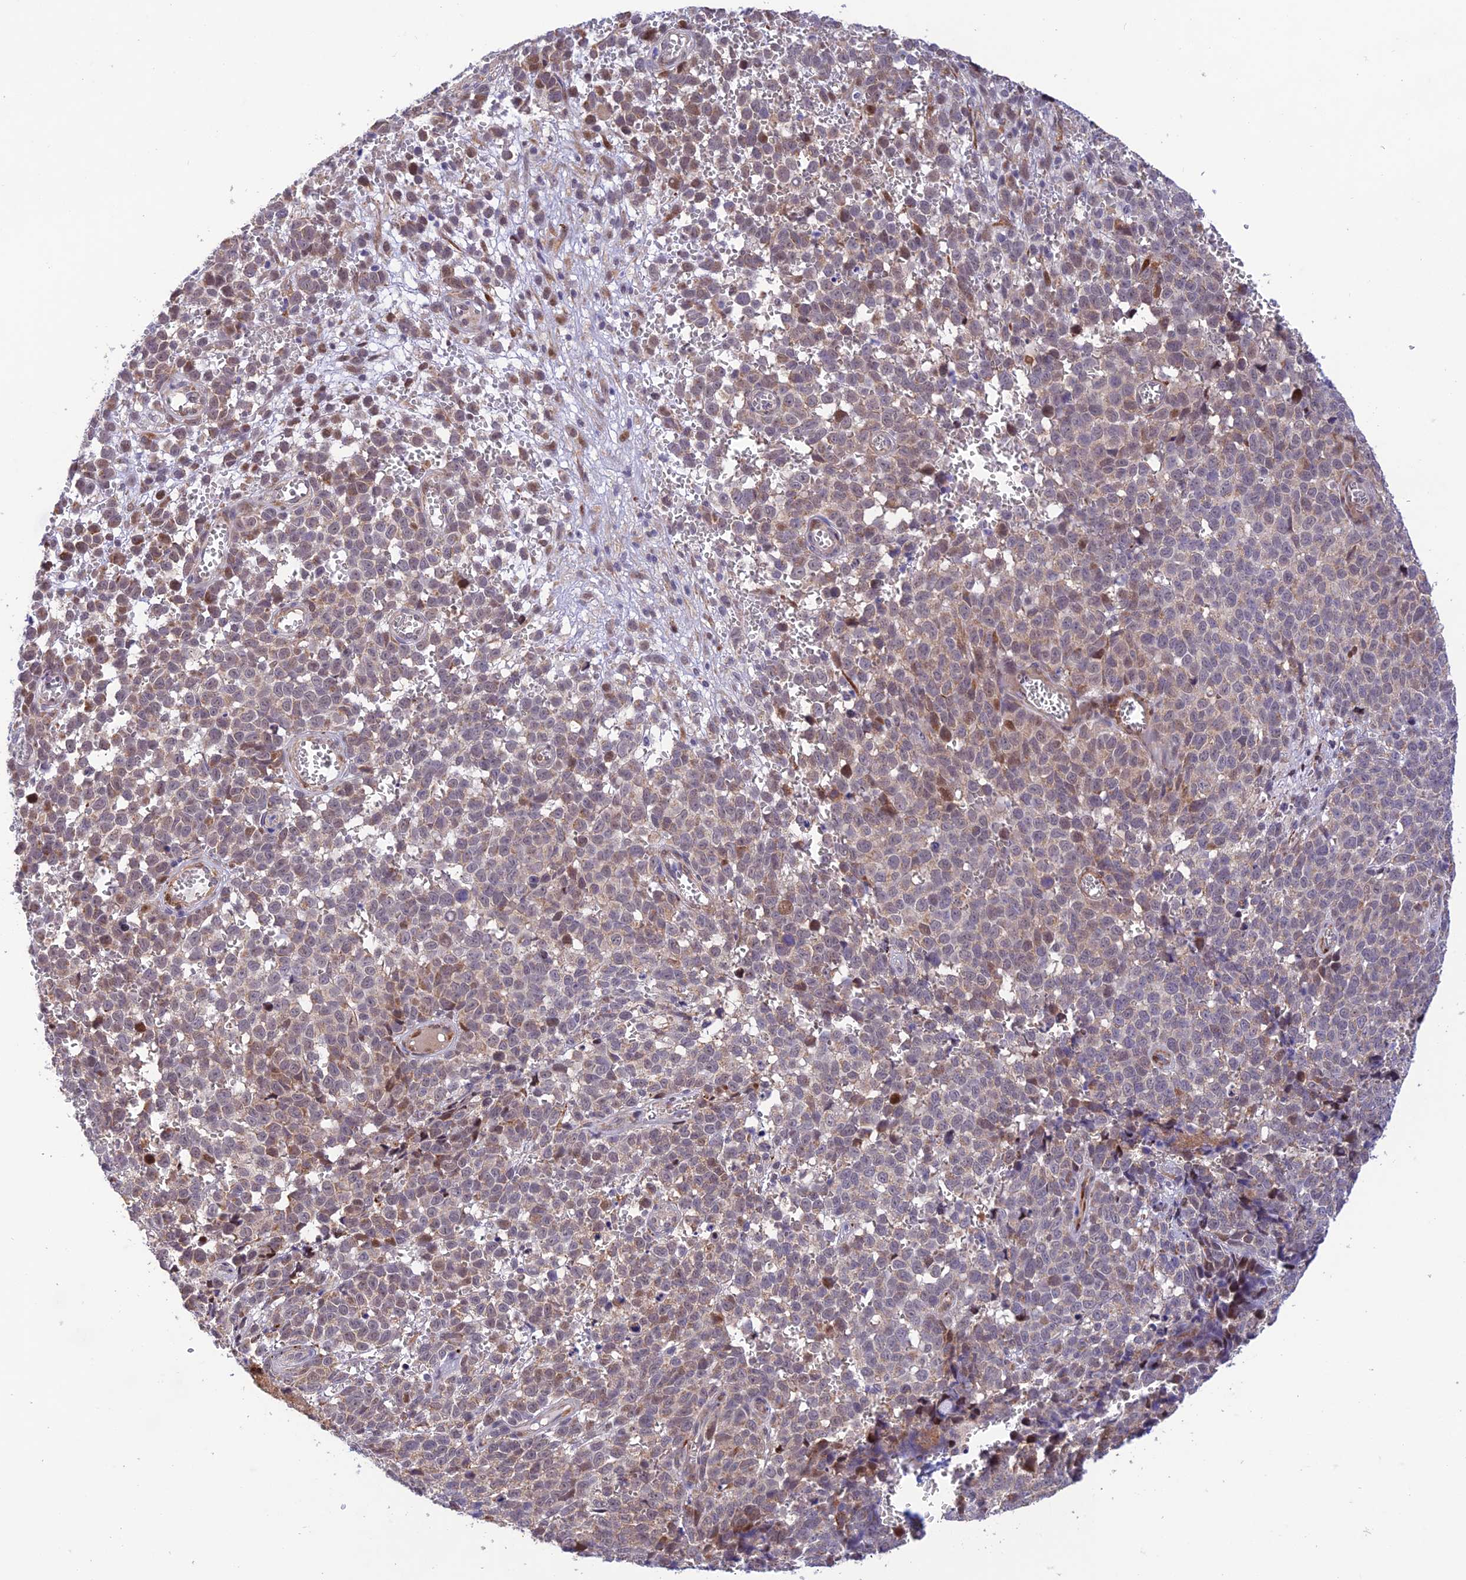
{"staining": {"intensity": "moderate", "quantity": "<25%", "location": "nuclear"}, "tissue": "melanoma", "cell_type": "Tumor cells", "image_type": "cancer", "snomed": [{"axis": "morphology", "description": "Malignant melanoma, NOS"}, {"axis": "topography", "description": "Nose, NOS"}], "caption": "Brown immunohistochemical staining in human melanoma exhibits moderate nuclear expression in approximately <25% of tumor cells.", "gene": "WDR55", "patient": {"sex": "female", "age": 48}}